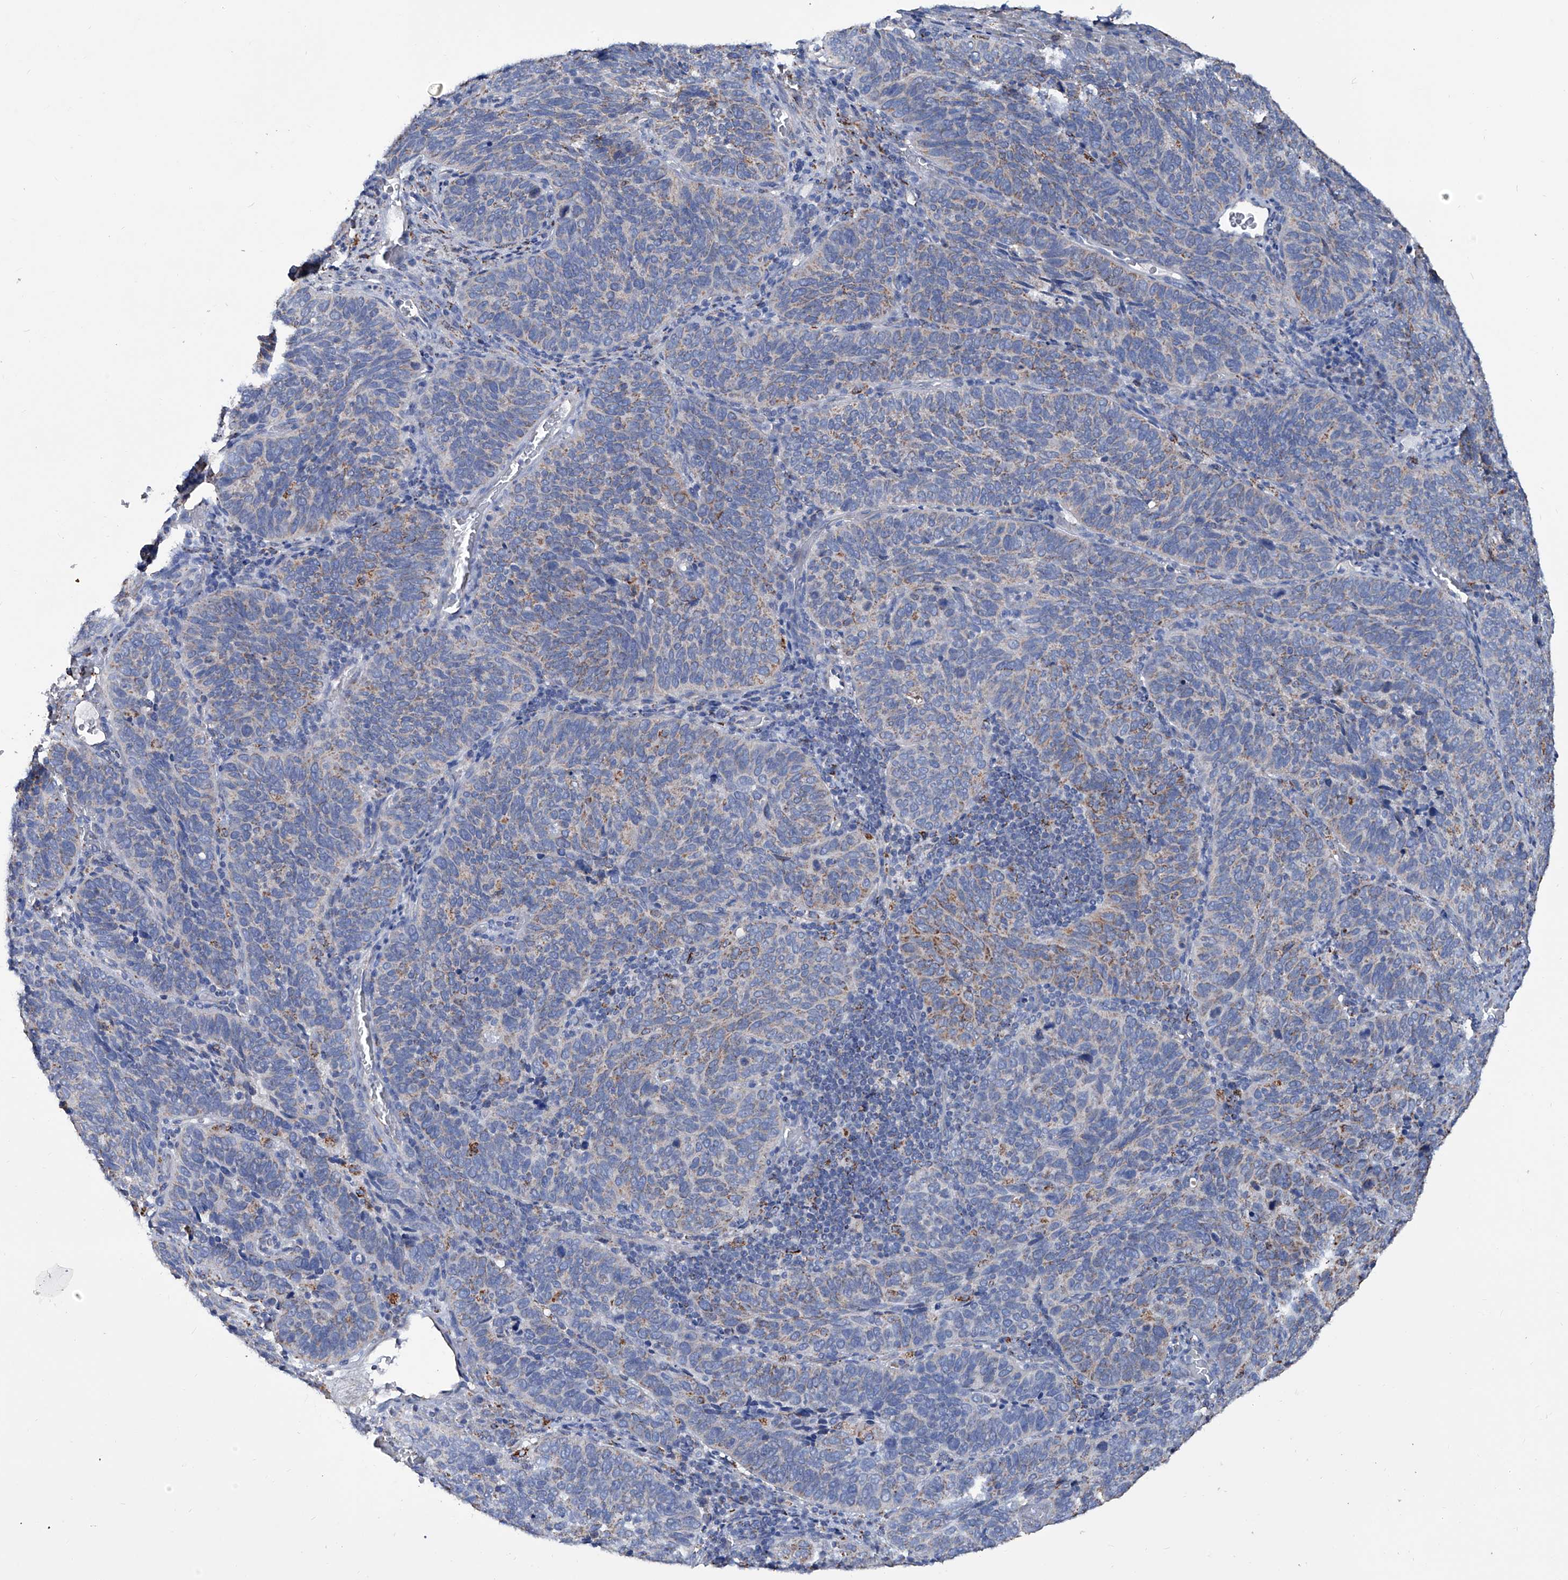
{"staining": {"intensity": "weak", "quantity": ">75%", "location": "cytoplasmic/membranous"}, "tissue": "cervical cancer", "cell_type": "Tumor cells", "image_type": "cancer", "snomed": [{"axis": "morphology", "description": "Squamous cell carcinoma, NOS"}, {"axis": "topography", "description": "Cervix"}], "caption": "Human cervical cancer stained for a protein (brown) reveals weak cytoplasmic/membranous positive expression in about >75% of tumor cells.", "gene": "NHS", "patient": {"sex": "female", "age": 60}}